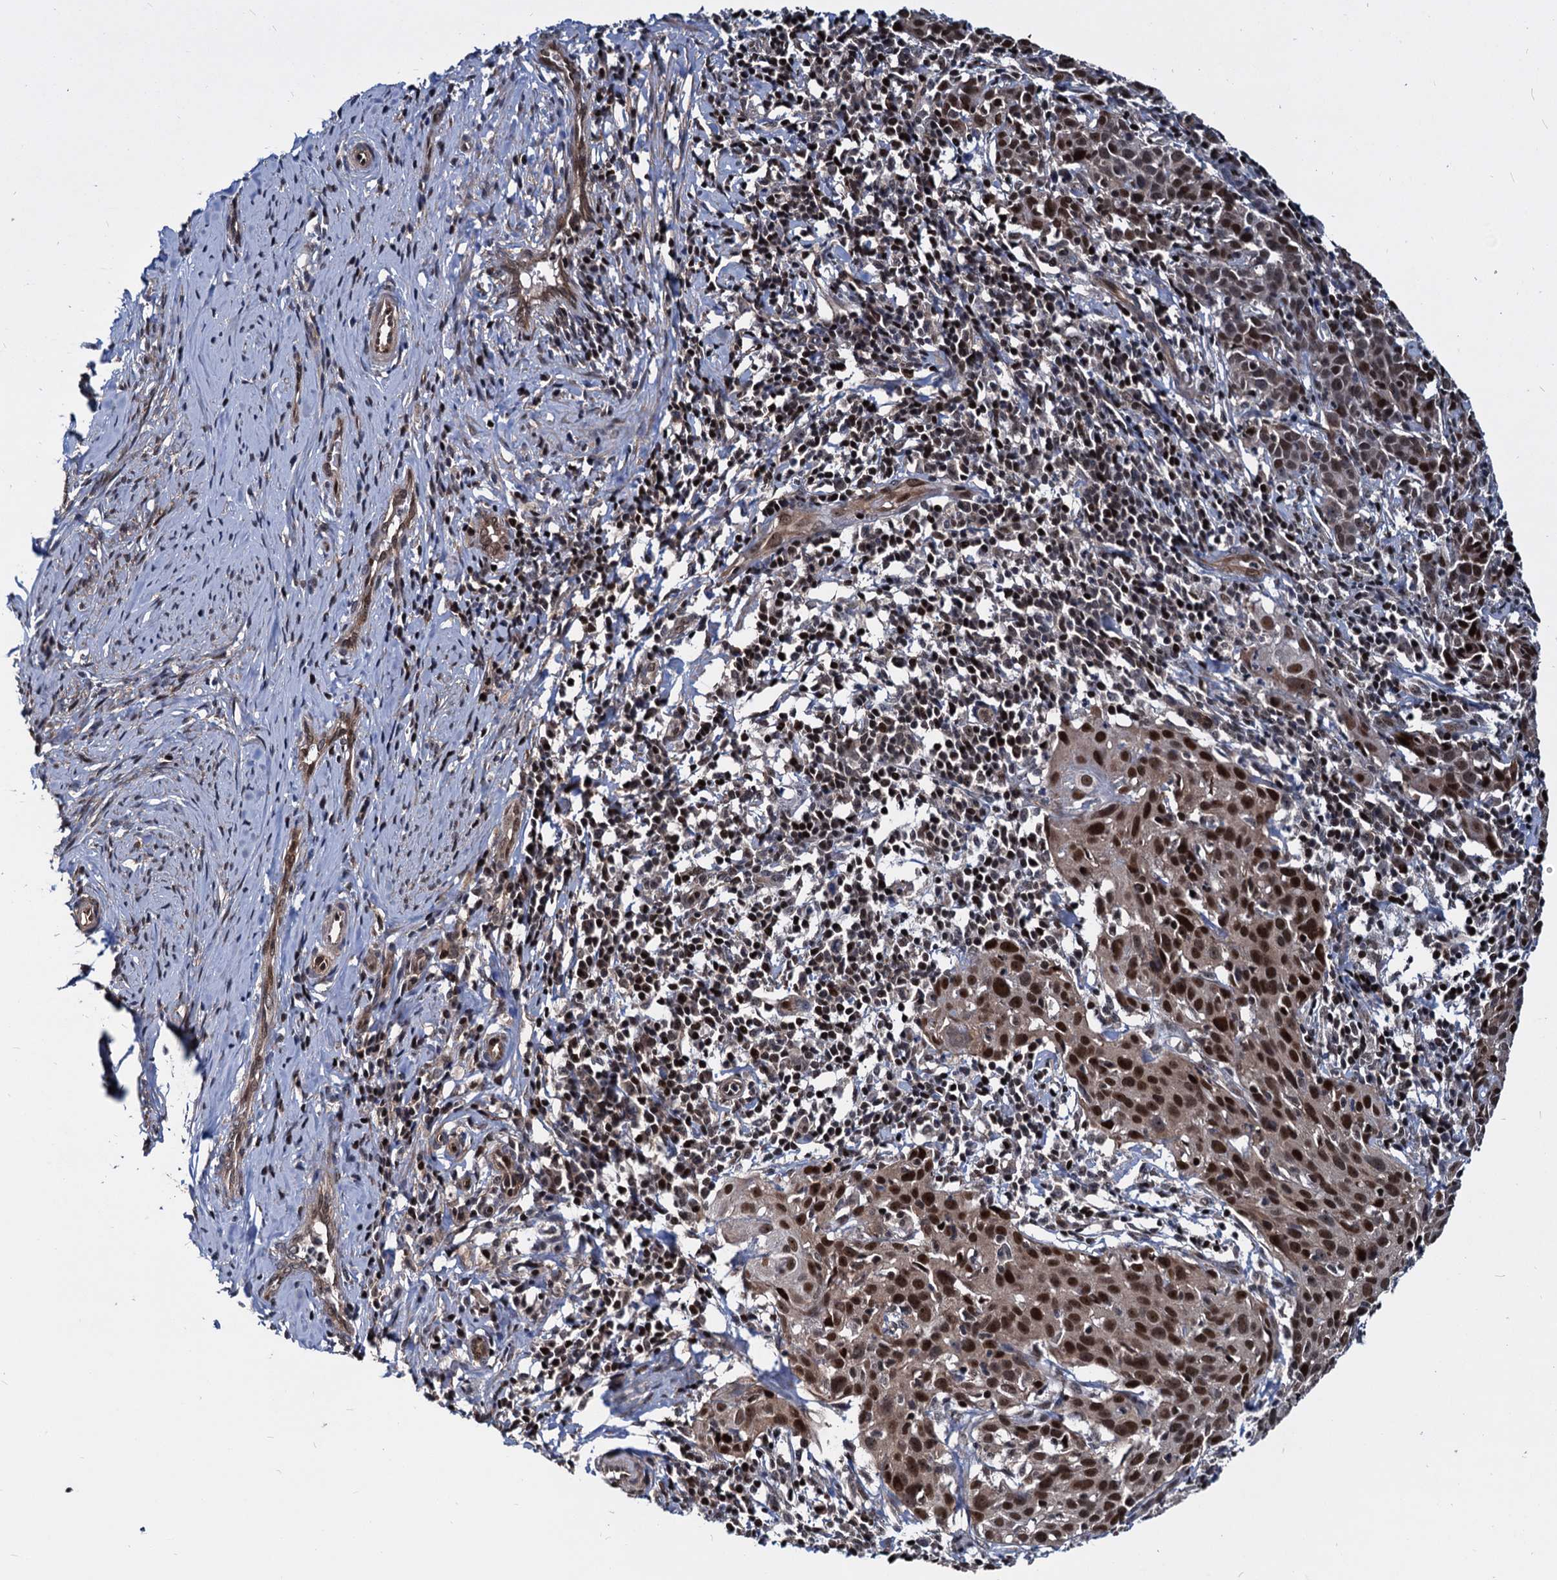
{"staining": {"intensity": "strong", "quantity": ">75%", "location": "nuclear"}, "tissue": "cervical cancer", "cell_type": "Tumor cells", "image_type": "cancer", "snomed": [{"axis": "morphology", "description": "Squamous cell carcinoma, NOS"}, {"axis": "topography", "description": "Cervix"}], "caption": "Human squamous cell carcinoma (cervical) stained for a protein (brown) demonstrates strong nuclear positive staining in about >75% of tumor cells.", "gene": "UBLCP1", "patient": {"sex": "female", "age": 50}}